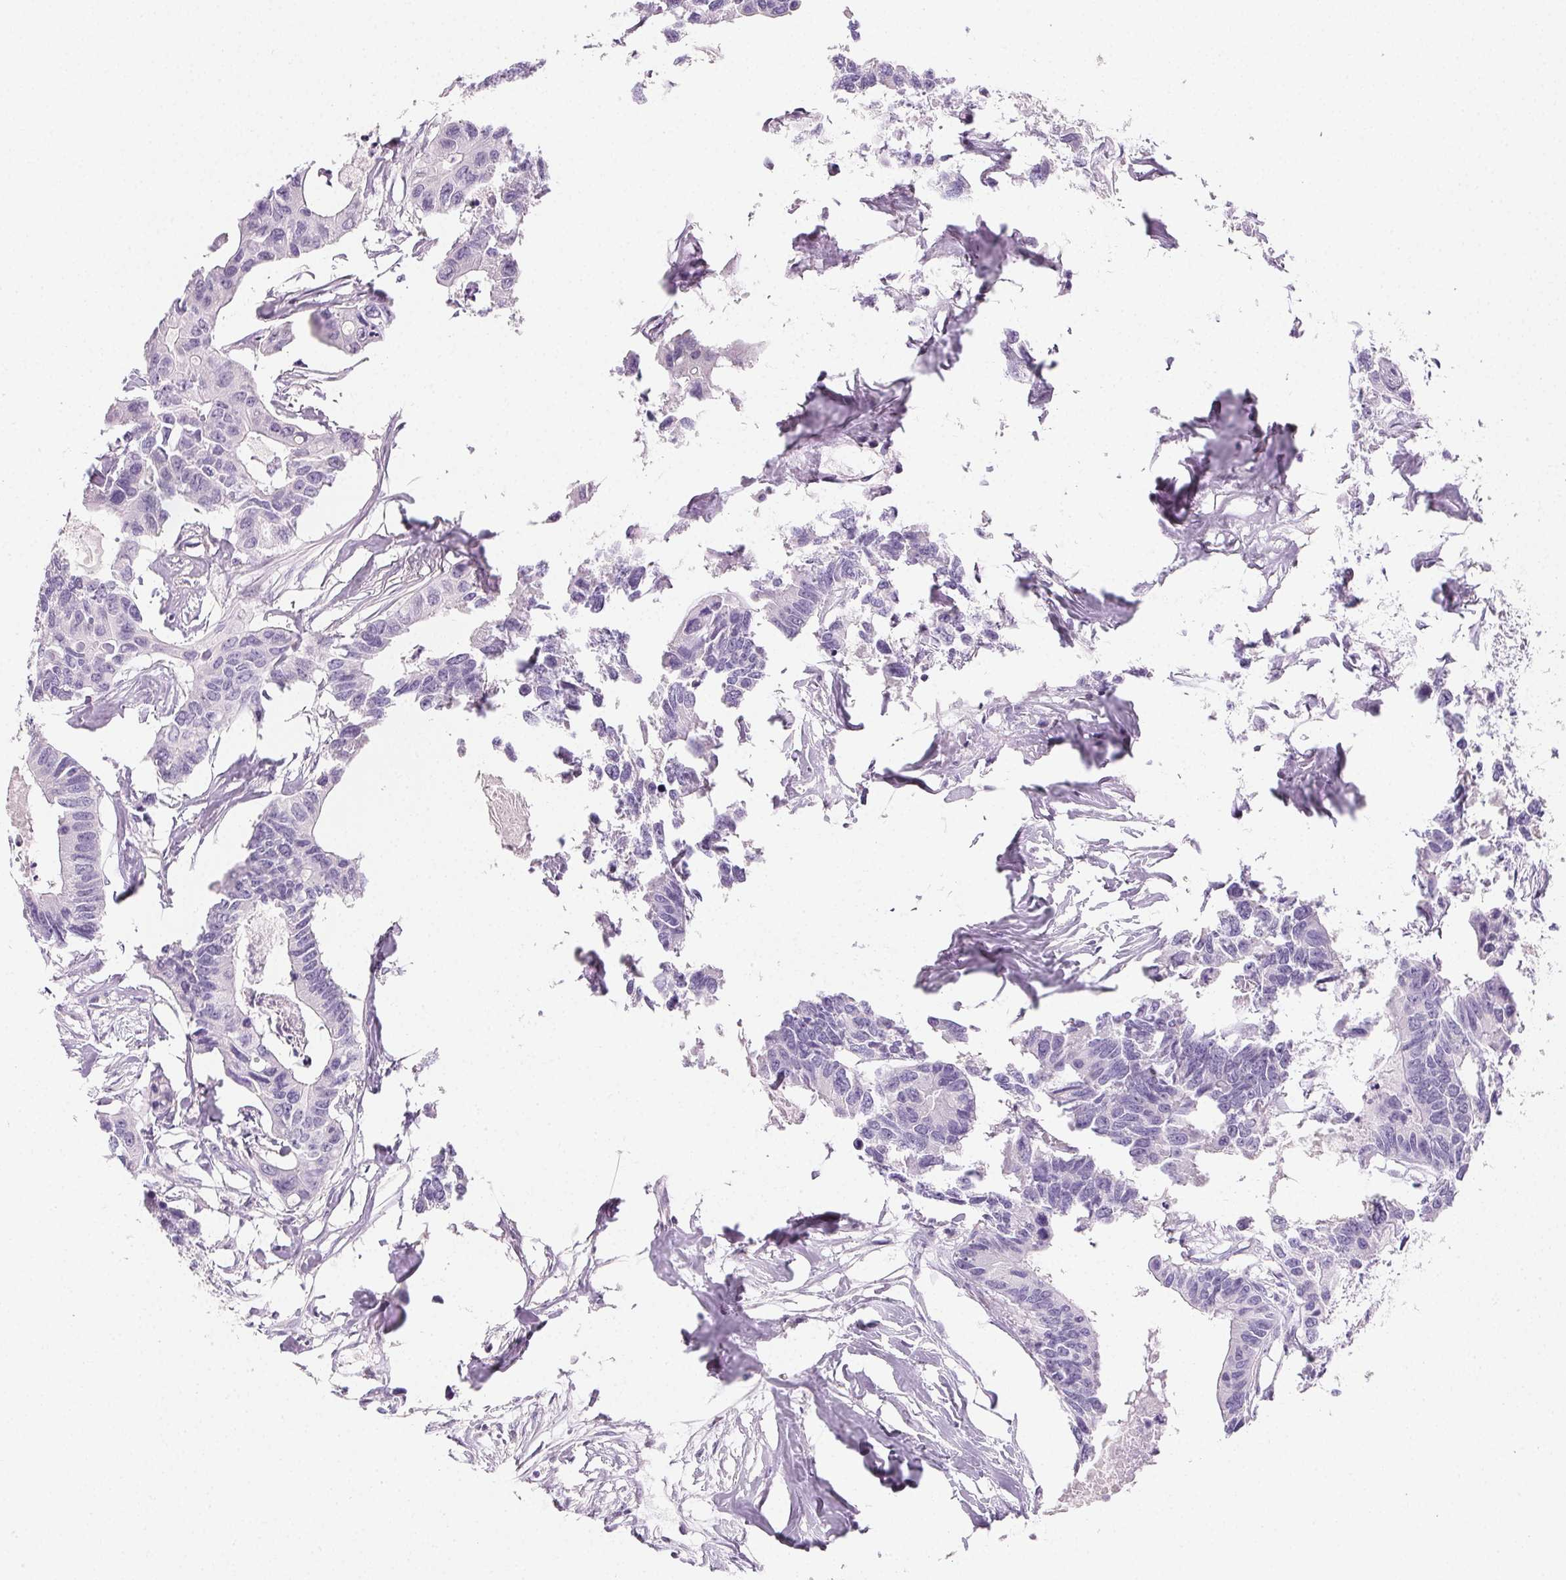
{"staining": {"intensity": "negative", "quantity": "none", "location": "none"}, "tissue": "colorectal cancer", "cell_type": "Tumor cells", "image_type": "cancer", "snomed": [{"axis": "morphology", "description": "Adenocarcinoma, NOS"}, {"axis": "topography", "description": "Rectum"}], "caption": "Colorectal cancer (adenocarcinoma) was stained to show a protein in brown. There is no significant expression in tumor cells.", "gene": "PRSS3", "patient": {"sex": "male", "age": 57}}